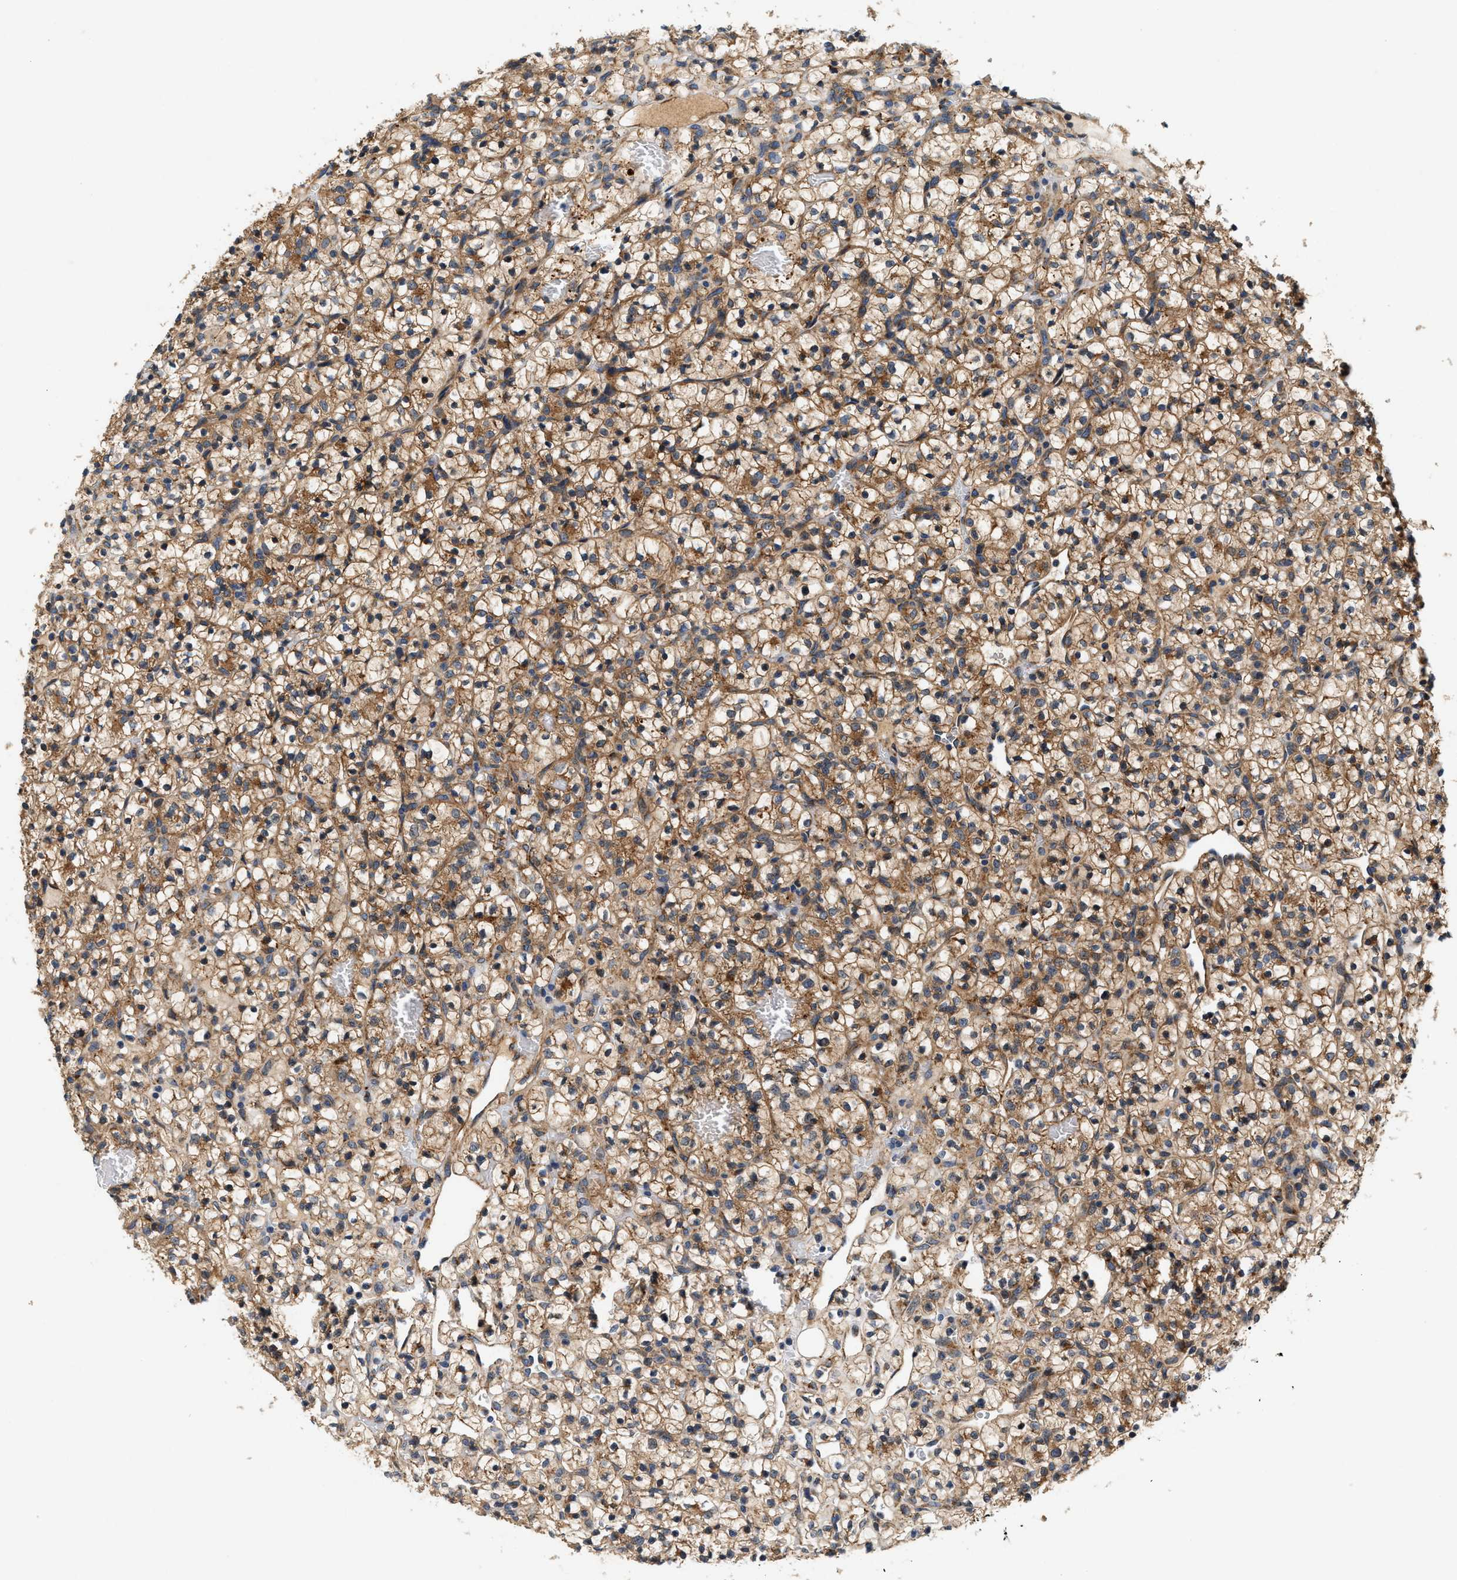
{"staining": {"intensity": "moderate", "quantity": ">75%", "location": "cytoplasmic/membranous"}, "tissue": "renal cancer", "cell_type": "Tumor cells", "image_type": "cancer", "snomed": [{"axis": "morphology", "description": "Adenocarcinoma, NOS"}, {"axis": "topography", "description": "Kidney"}], "caption": "An image showing moderate cytoplasmic/membranous expression in about >75% of tumor cells in adenocarcinoma (renal), as visualized by brown immunohistochemical staining.", "gene": "DUSP10", "patient": {"sex": "female", "age": 57}}